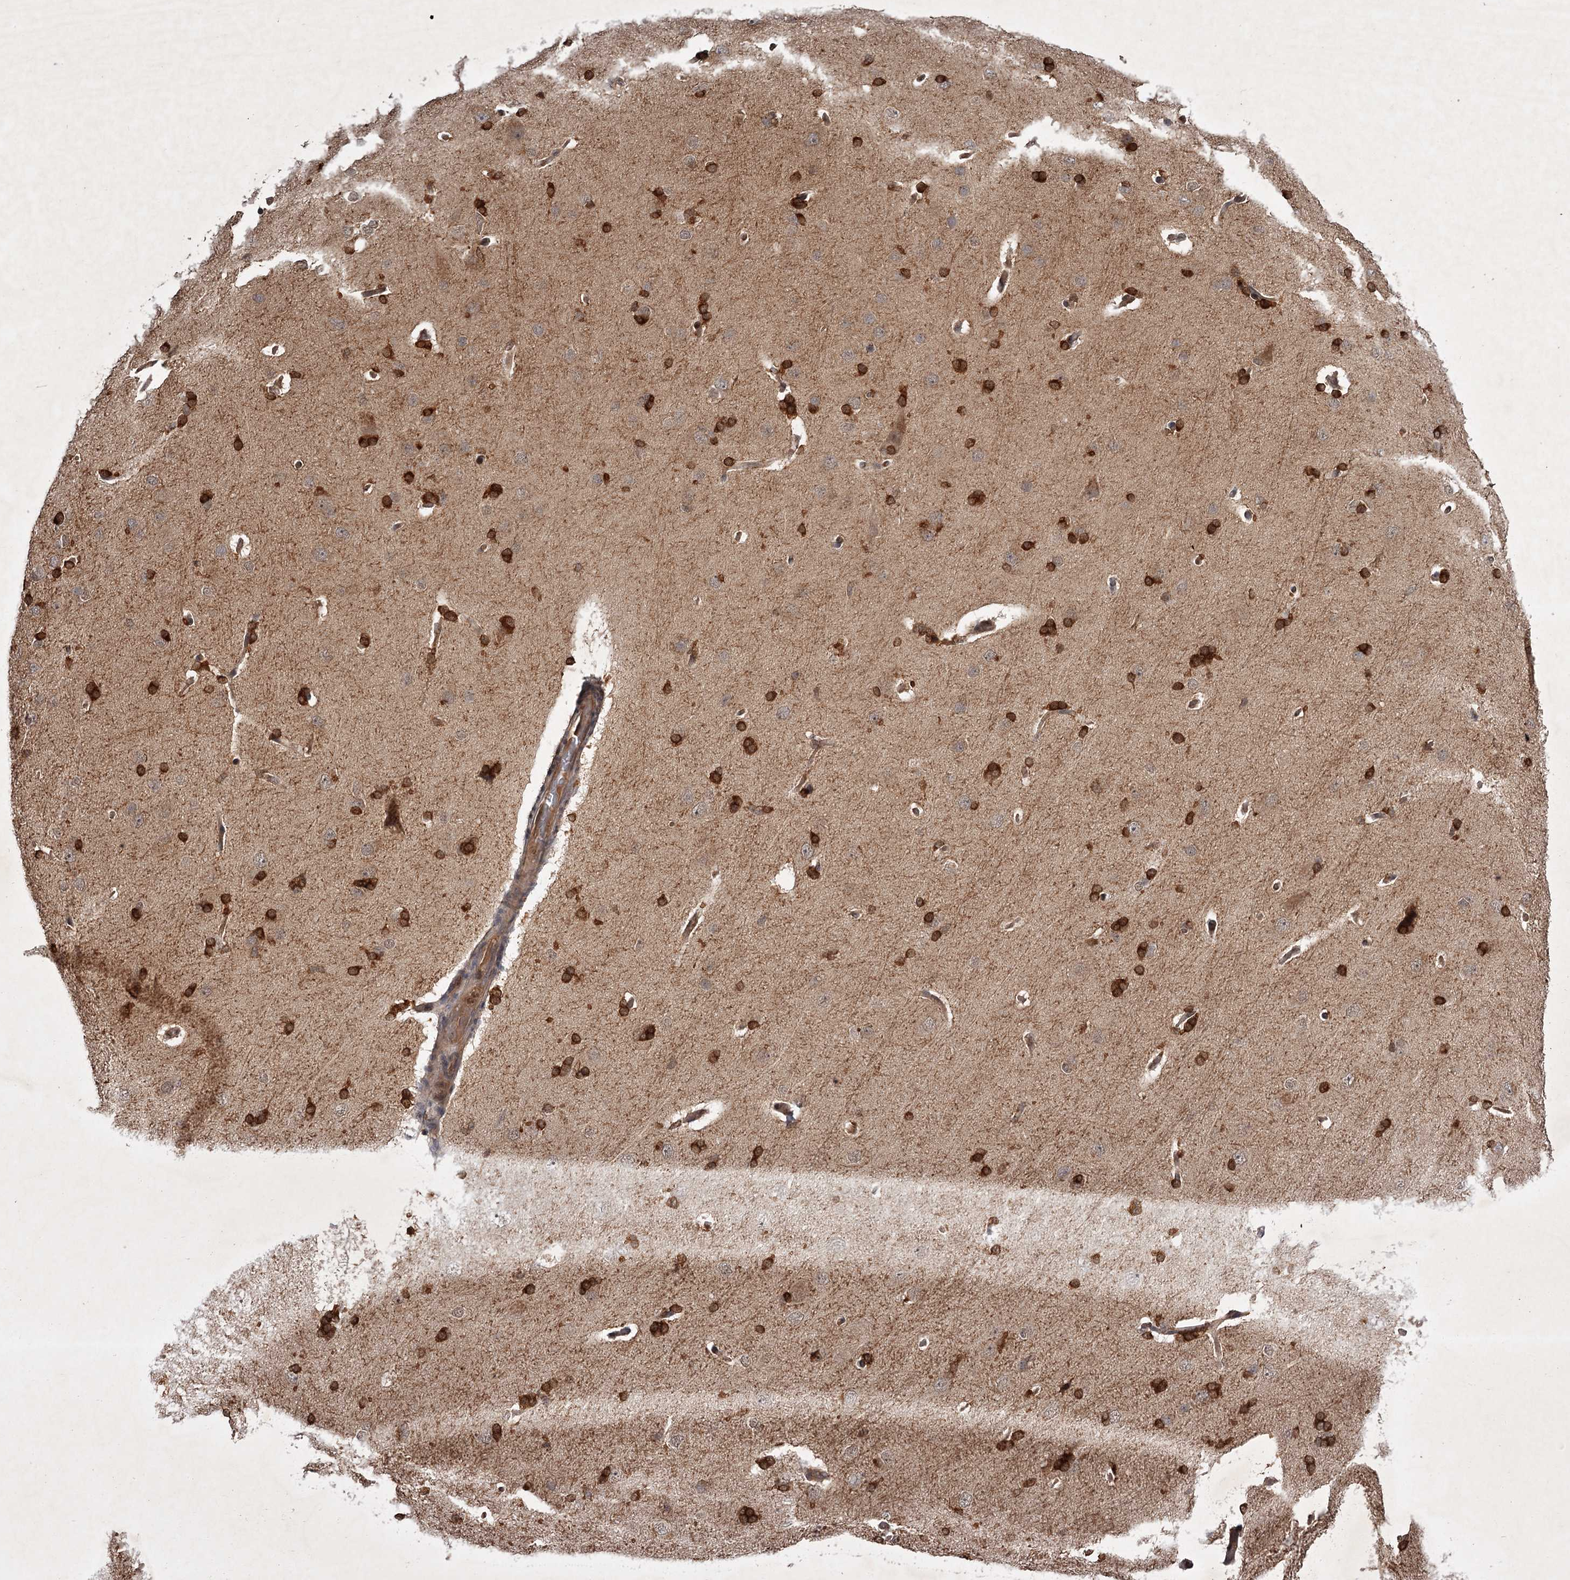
{"staining": {"intensity": "moderate", "quantity": ">75%", "location": "cytoplasmic/membranous"}, "tissue": "cerebral cortex", "cell_type": "Endothelial cells", "image_type": "normal", "snomed": [{"axis": "morphology", "description": "Normal tissue, NOS"}, {"axis": "topography", "description": "Cerebral cortex"}], "caption": "Moderate cytoplasmic/membranous protein expression is identified in approximately >75% of endothelial cells in cerebral cortex.", "gene": "TBC1D23", "patient": {"sex": "male", "age": 62}}